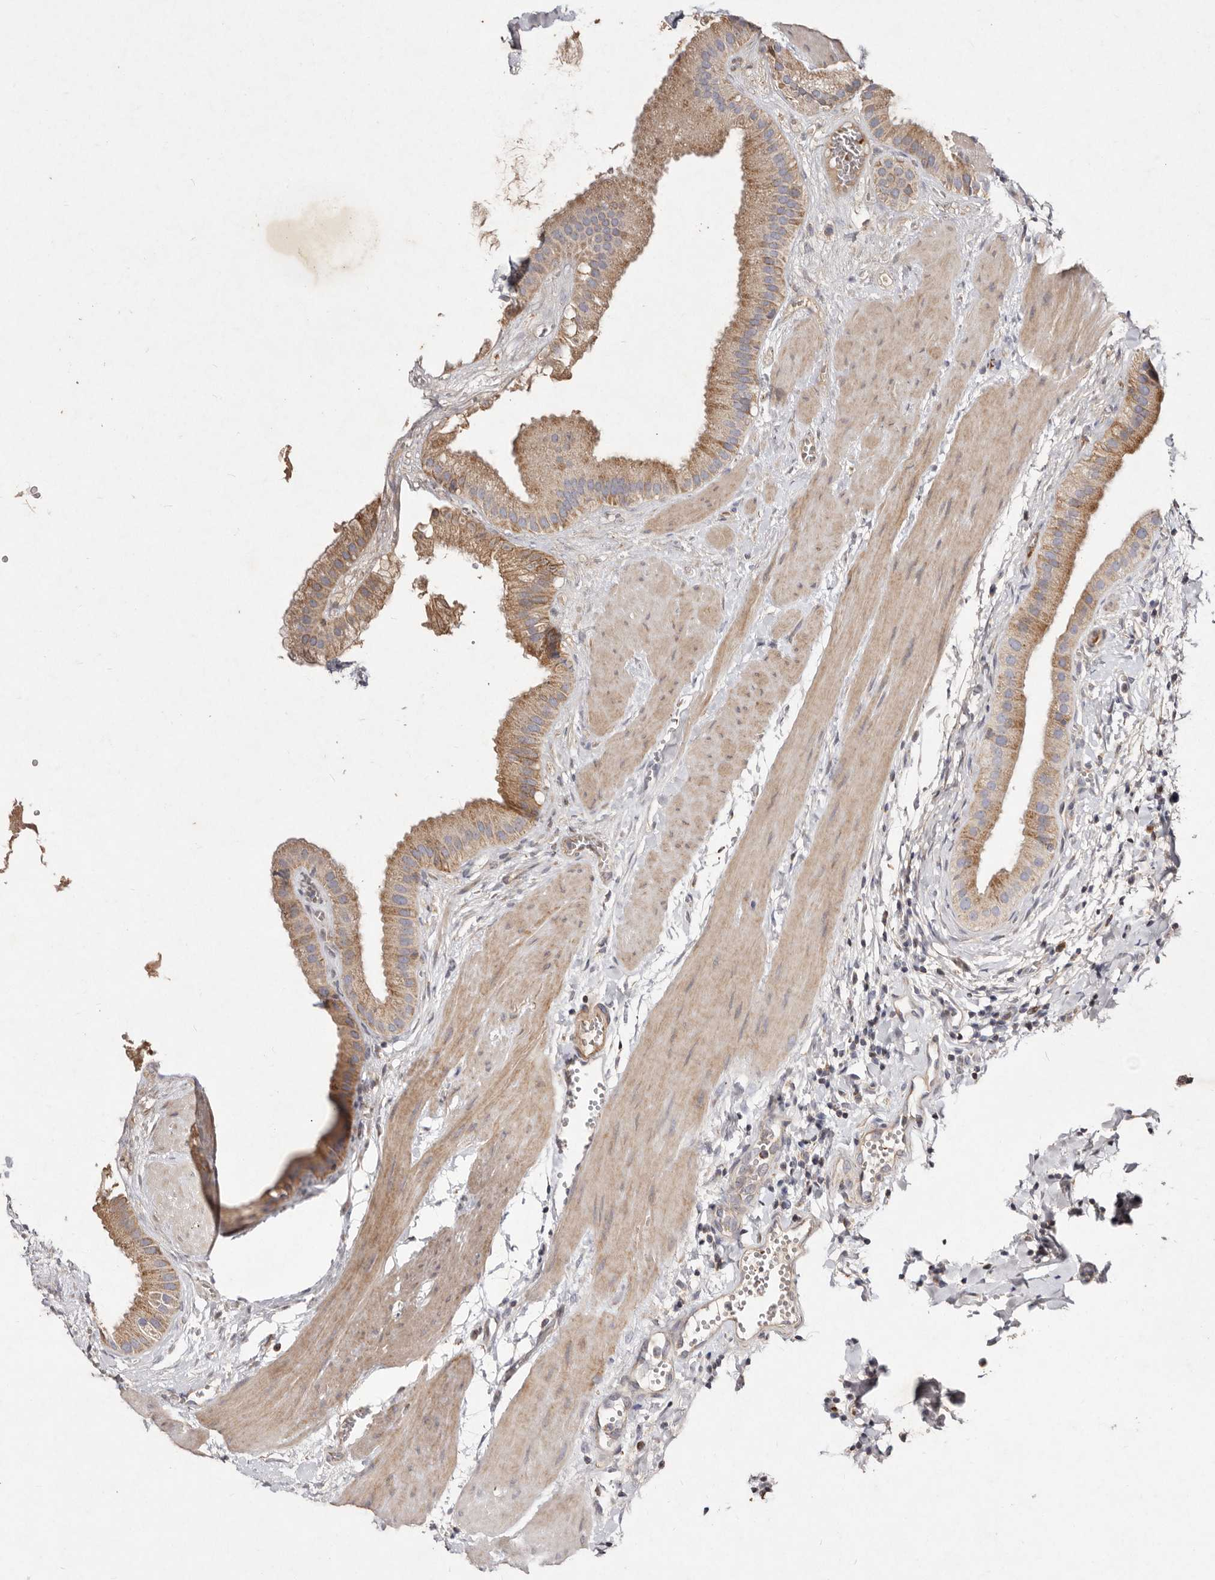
{"staining": {"intensity": "moderate", "quantity": ">75%", "location": "cytoplasmic/membranous"}, "tissue": "gallbladder", "cell_type": "Glandular cells", "image_type": "normal", "snomed": [{"axis": "morphology", "description": "Normal tissue, NOS"}, {"axis": "topography", "description": "Gallbladder"}], "caption": "A brown stain labels moderate cytoplasmic/membranous staining of a protein in glandular cells of unremarkable gallbladder. Nuclei are stained in blue.", "gene": "SLC25A20", "patient": {"sex": "male", "age": 55}}